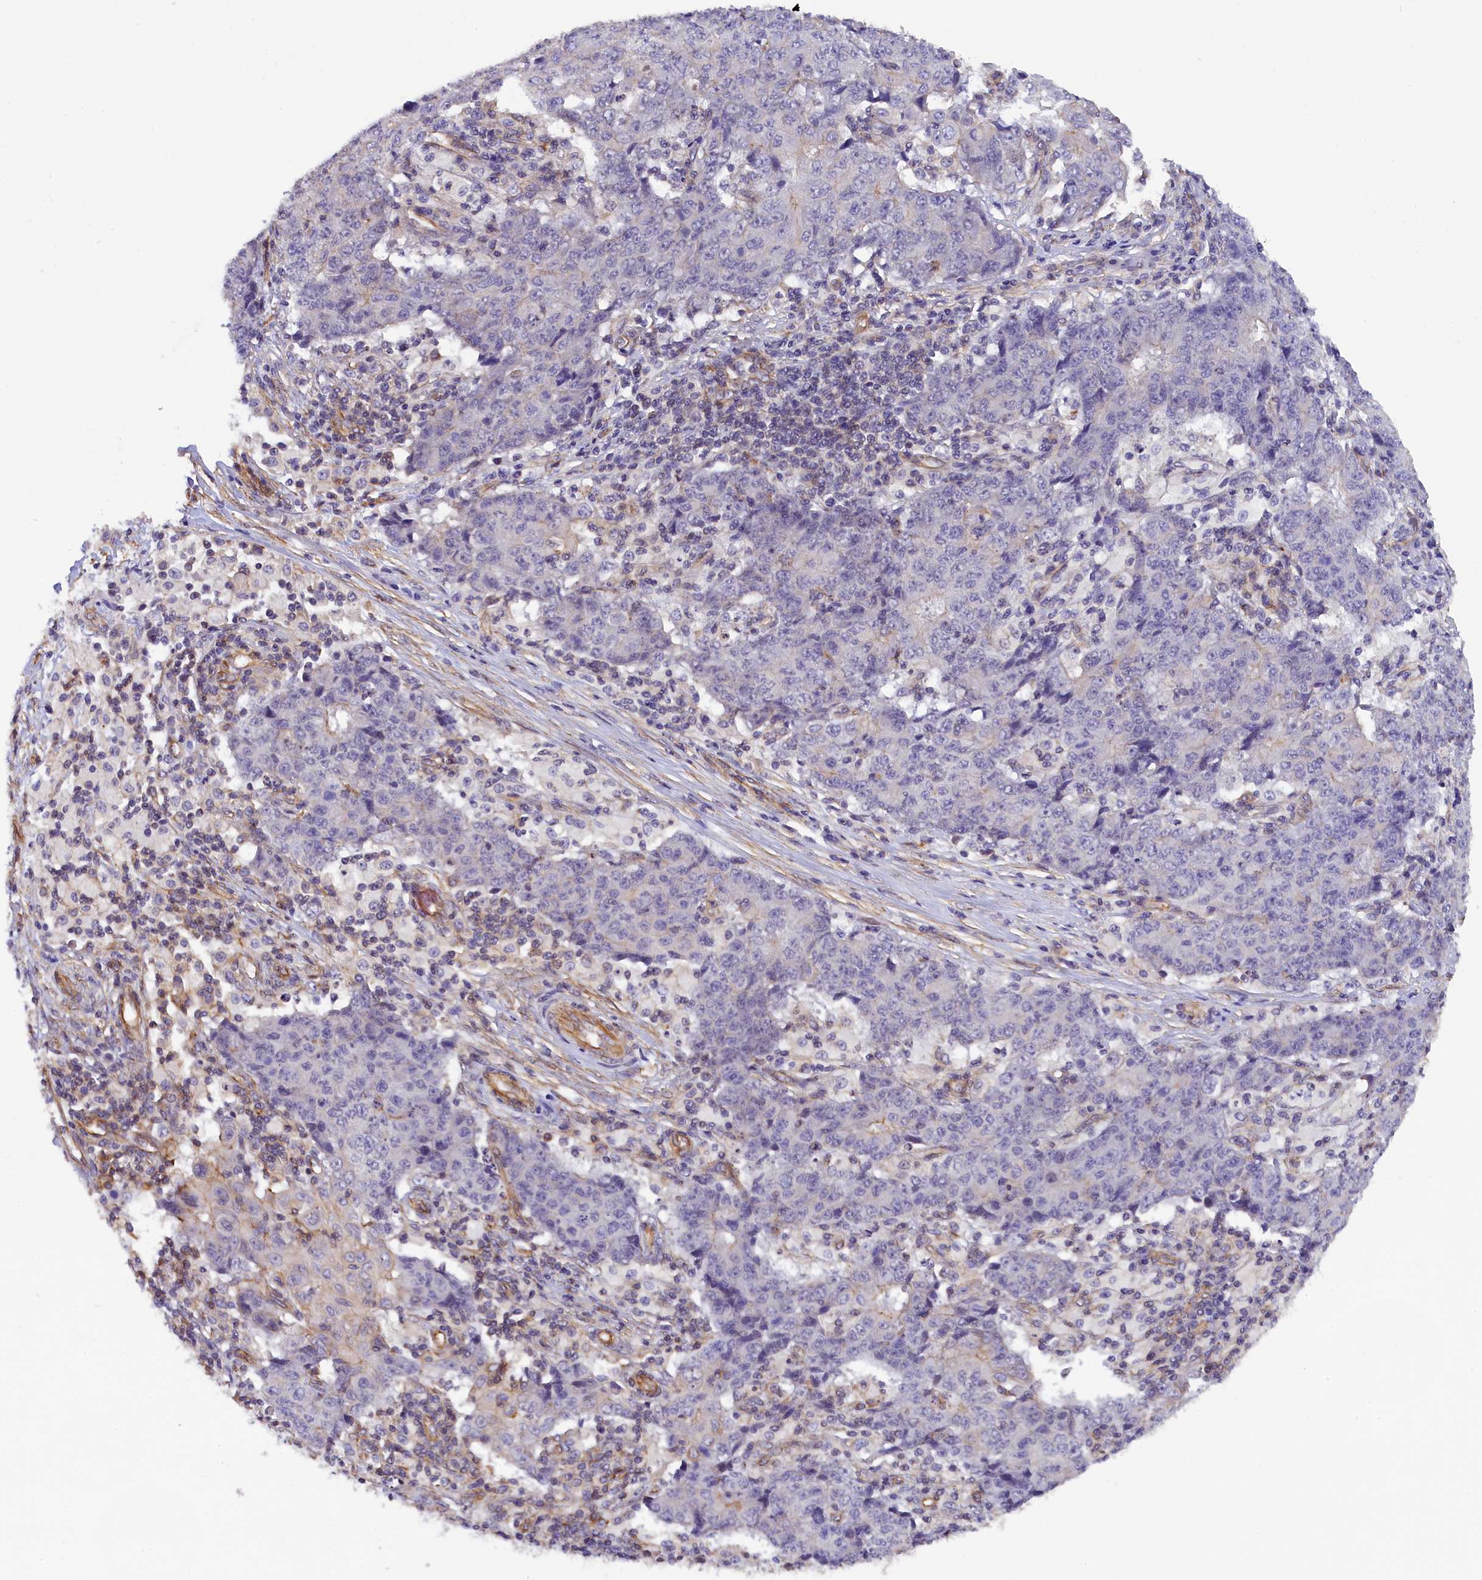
{"staining": {"intensity": "negative", "quantity": "none", "location": "none"}, "tissue": "ovarian cancer", "cell_type": "Tumor cells", "image_type": "cancer", "snomed": [{"axis": "morphology", "description": "Carcinoma, endometroid"}, {"axis": "topography", "description": "Ovary"}], "caption": "An image of human ovarian endometroid carcinoma is negative for staining in tumor cells.", "gene": "MED20", "patient": {"sex": "female", "age": 42}}